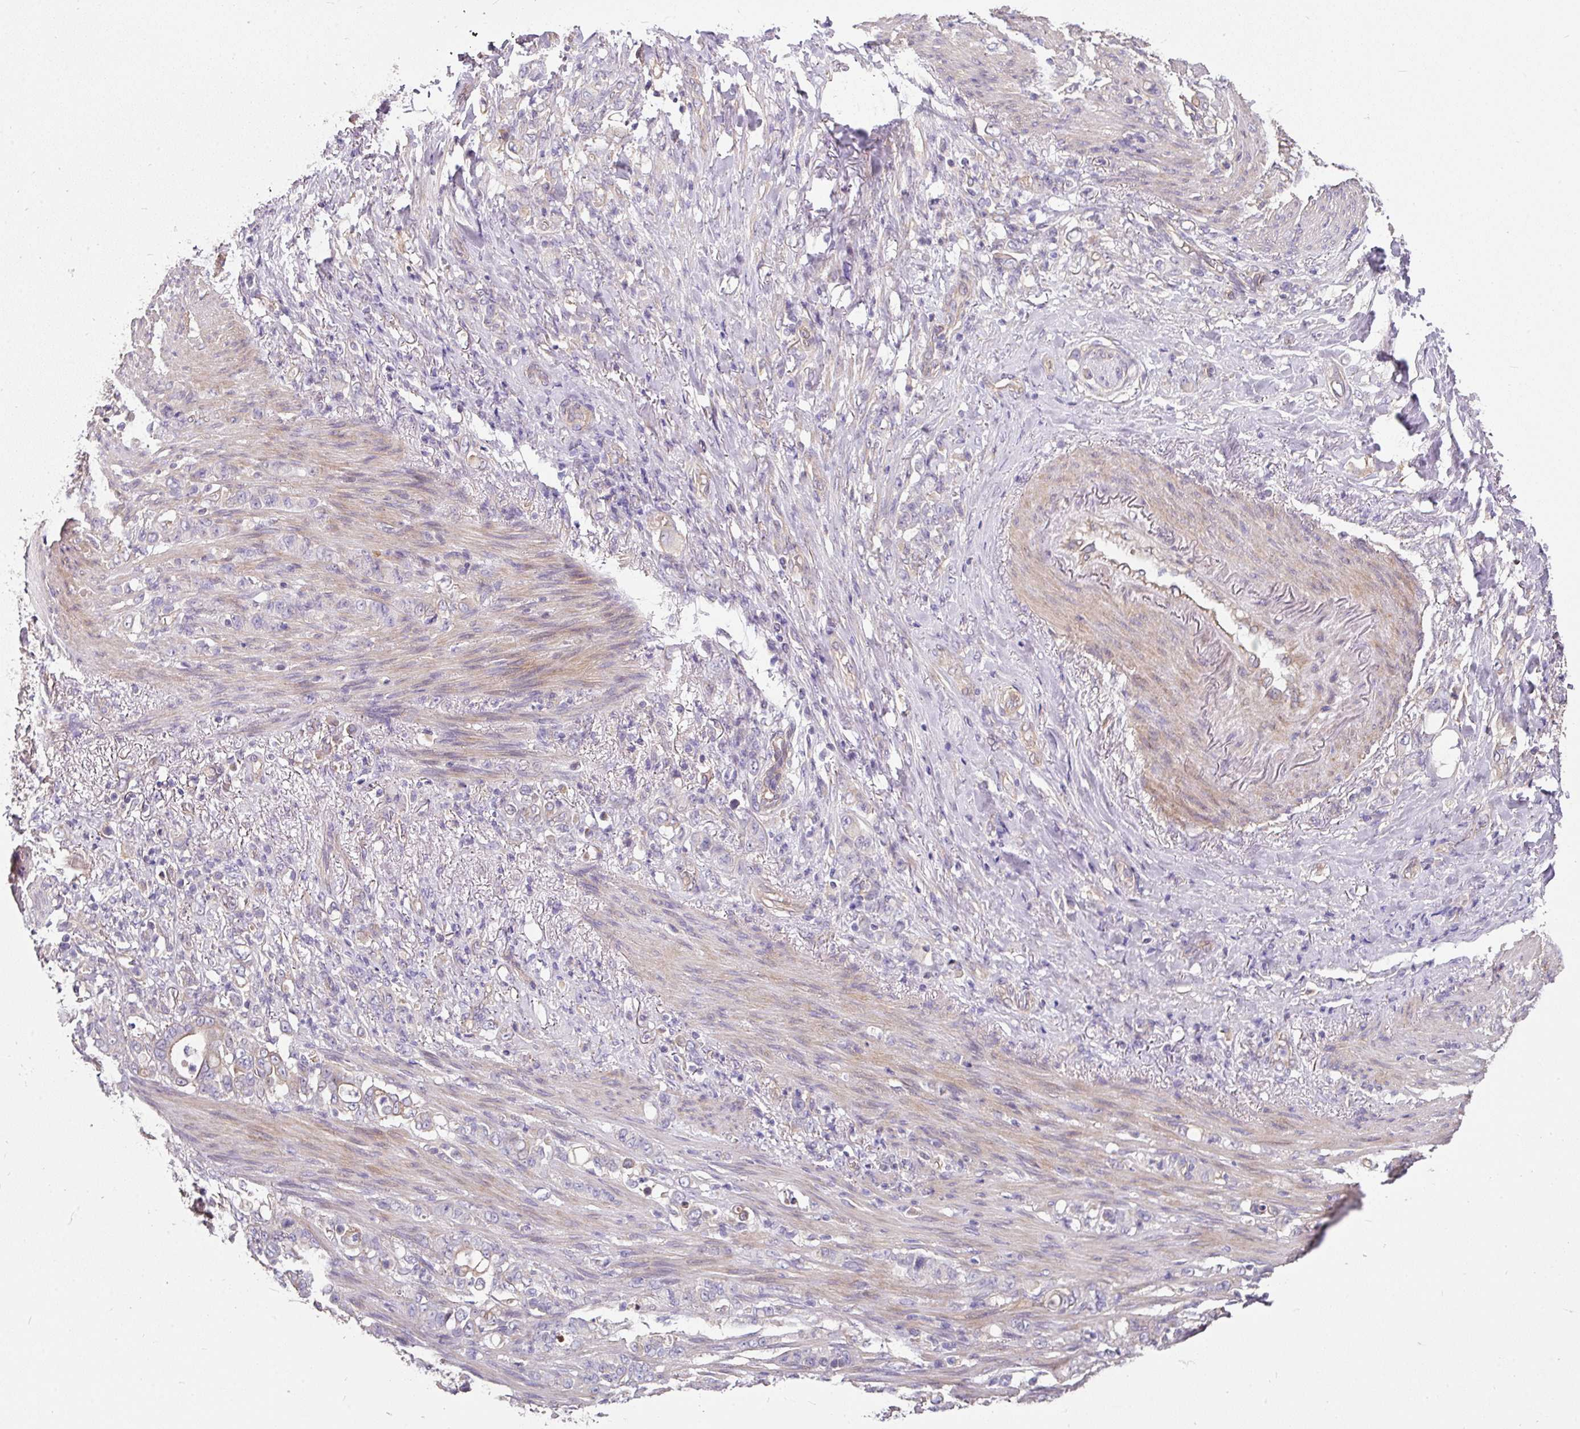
{"staining": {"intensity": "negative", "quantity": "none", "location": "none"}, "tissue": "stomach cancer", "cell_type": "Tumor cells", "image_type": "cancer", "snomed": [{"axis": "morphology", "description": "Adenocarcinoma, NOS"}, {"axis": "topography", "description": "Stomach"}], "caption": "There is no significant expression in tumor cells of stomach adenocarcinoma.", "gene": "C4orf48", "patient": {"sex": "female", "age": 79}}